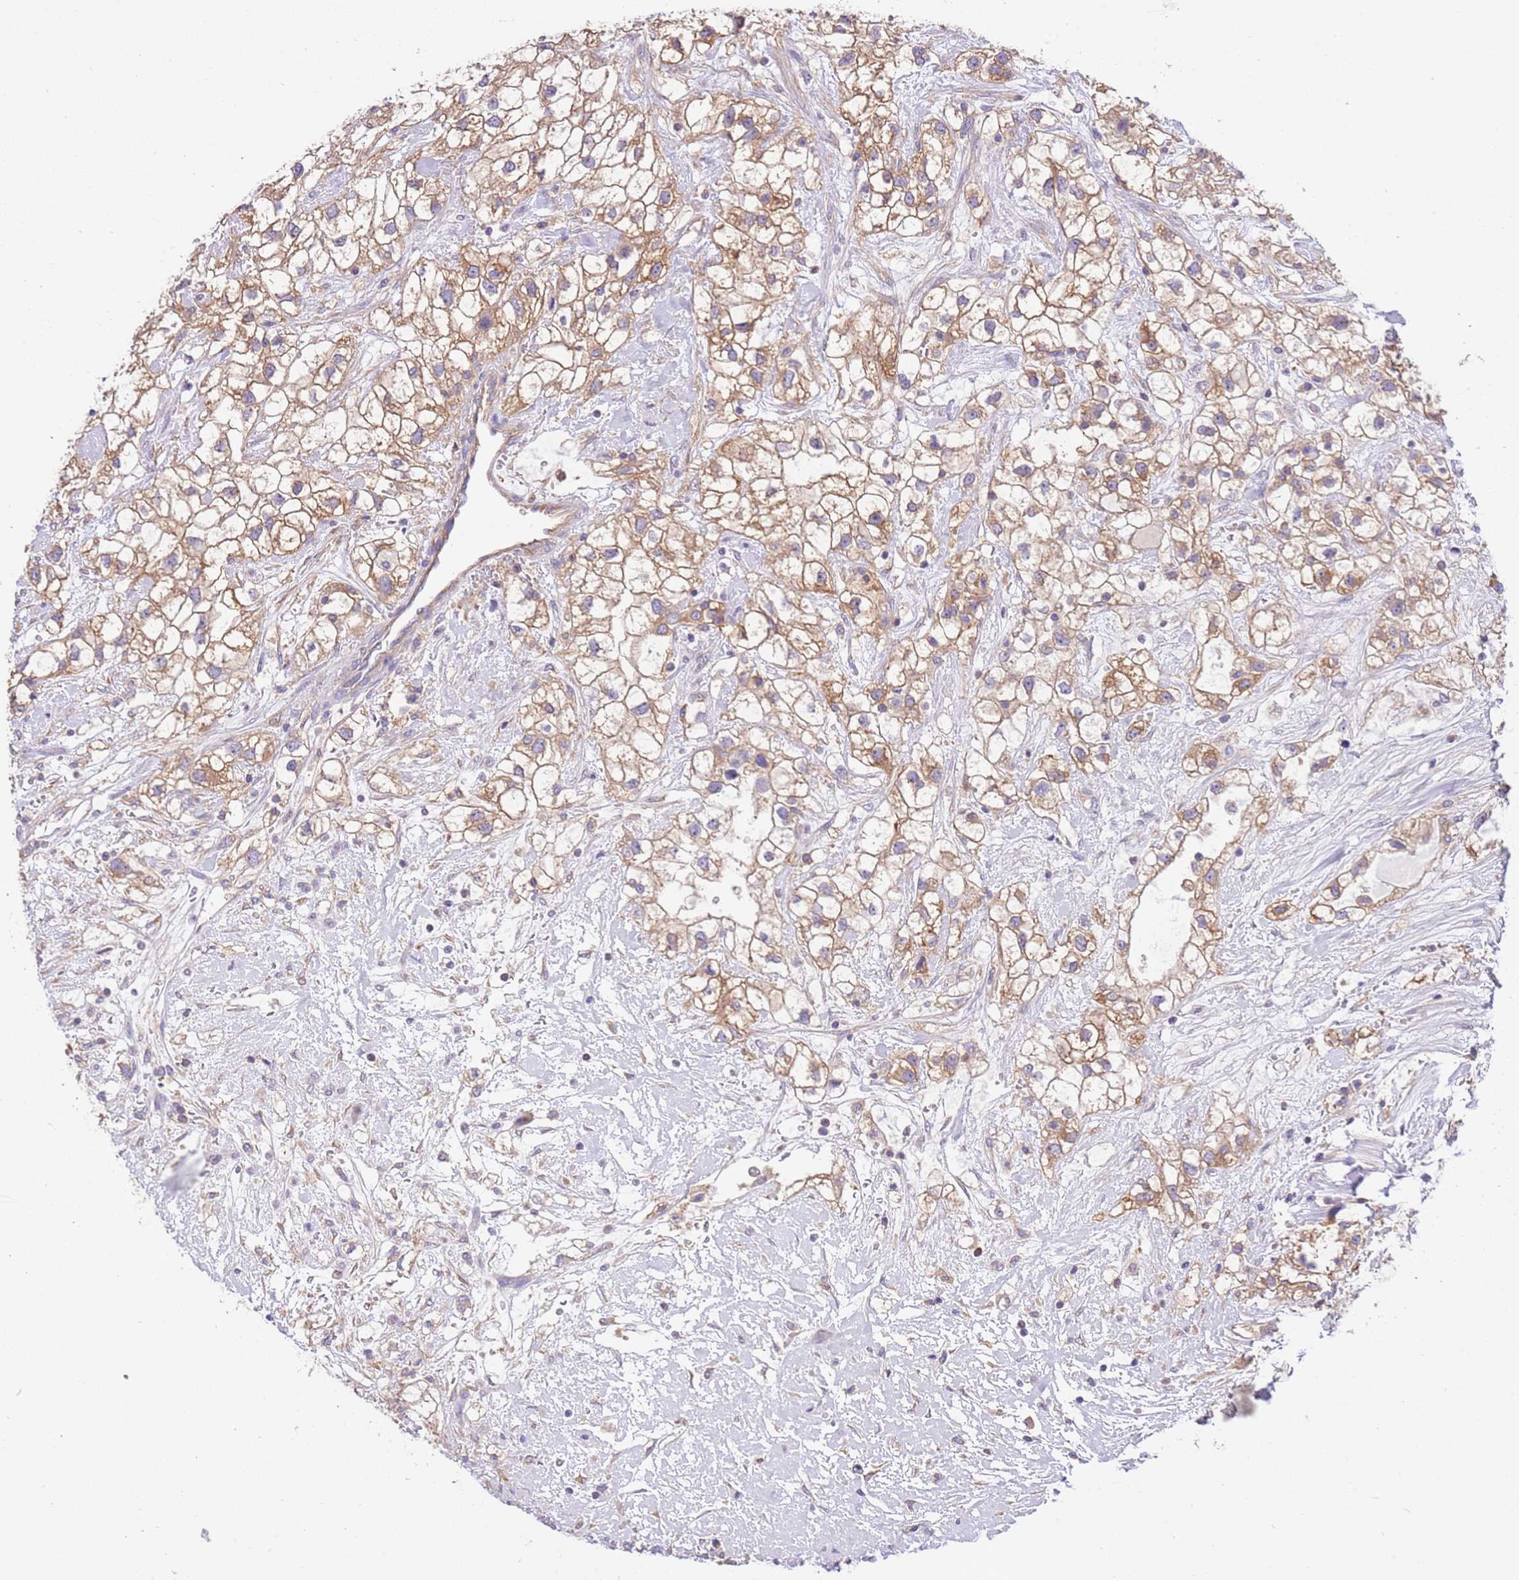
{"staining": {"intensity": "moderate", "quantity": ">75%", "location": "cytoplasmic/membranous"}, "tissue": "renal cancer", "cell_type": "Tumor cells", "image_type": "cancer", "snomed": [{"axis": "morphology", "description": "Adenocarcinoma, NOS"}, {"axis": "topography", "description": "Kidney"}], "caption": "Immunohistochemical staining of human adenocarcinoma (renal) reveals moderate cytoplasmic/membranous protein staining in about >75% of tumor cells.", "gene": "NAALADL1", "patient": {"sex": "male", "age": 59}}